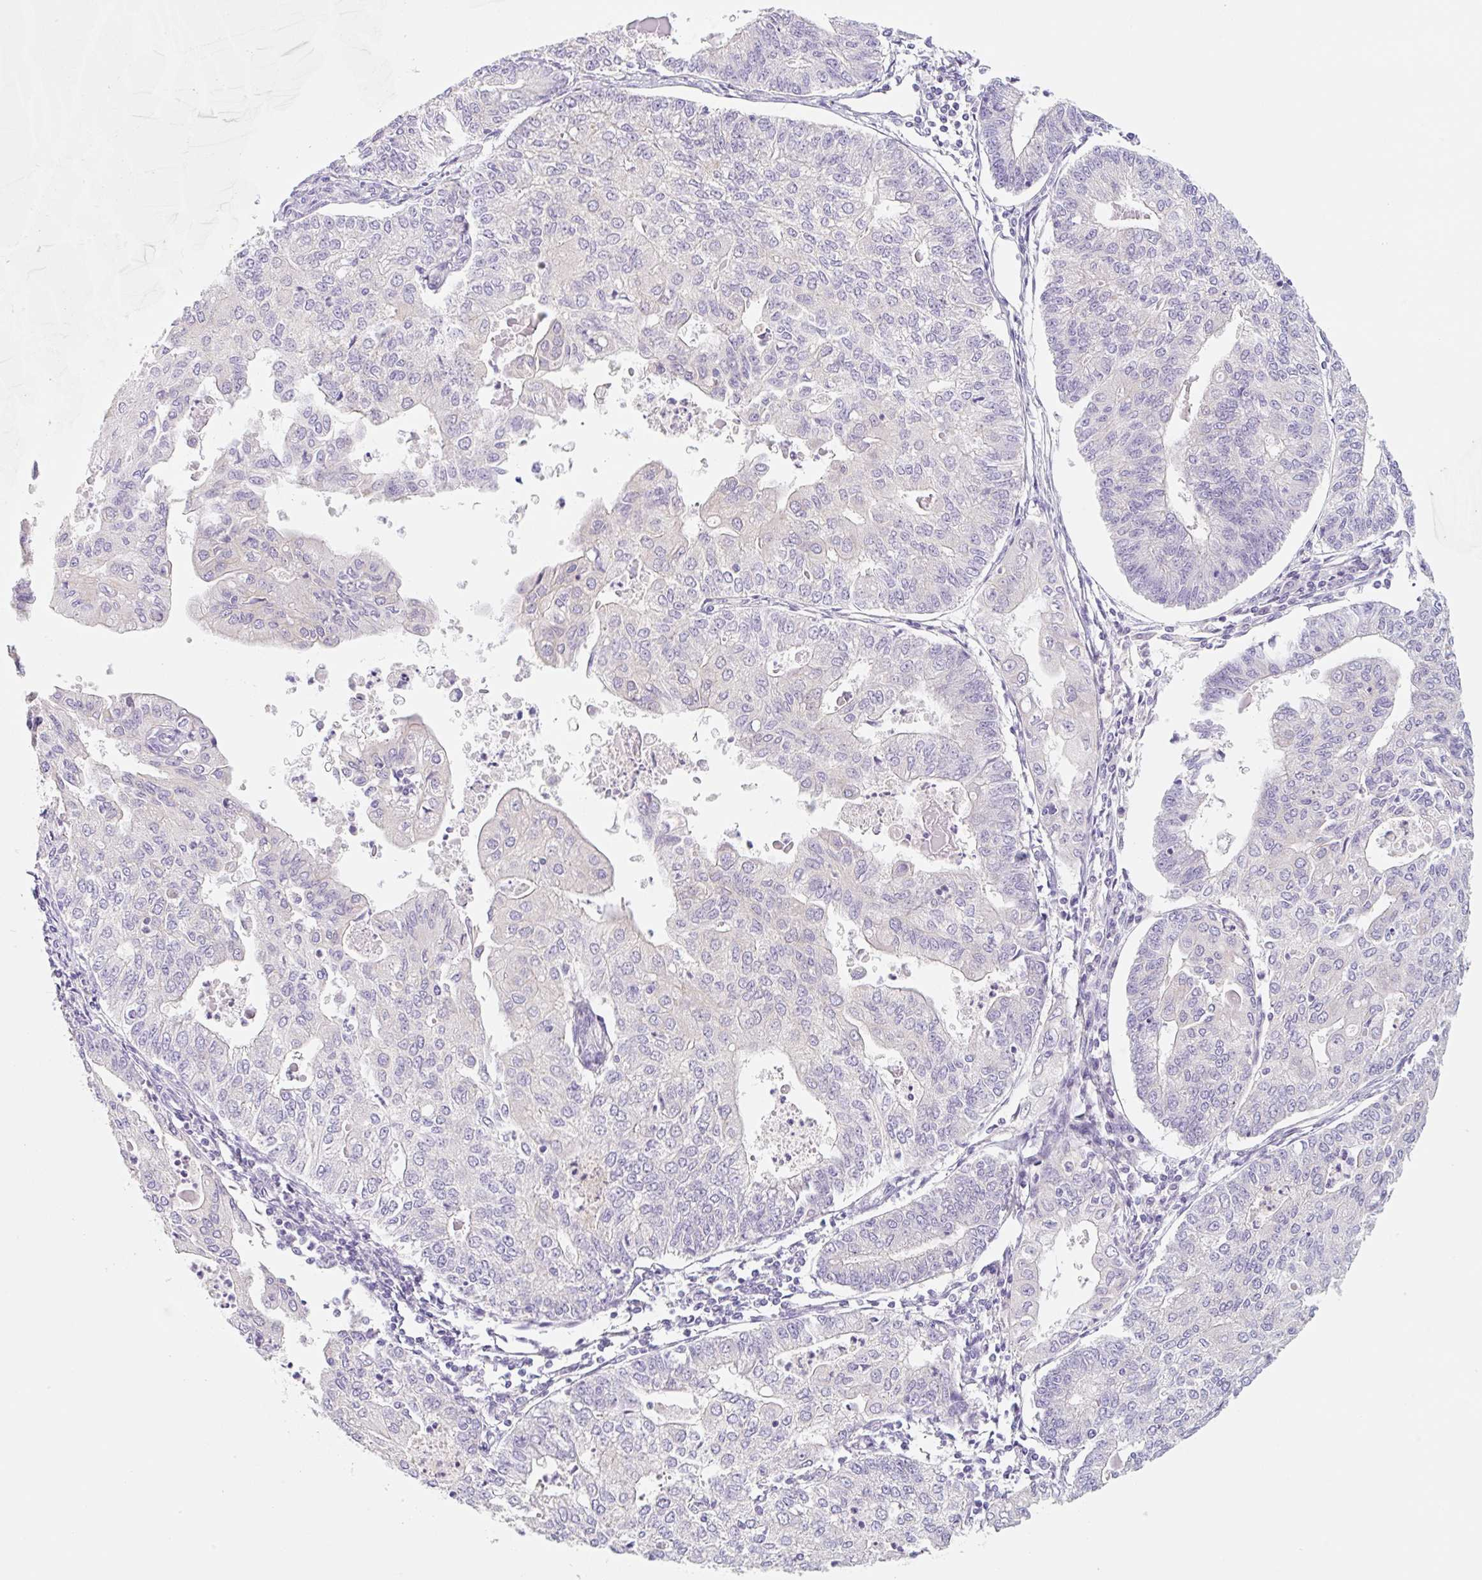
{"staining": {"intensity": "negative", "quantity": "none", "location": "none"}, "tissue": "endometrial cancer", "cell_type": "Tumor cells", "image_type": "cancer", "snomed": [{"axis": "morphology", "description": "Adenocarcinoma, NOS"}, {"axis": "topography", "description": "Endometrium"}], "caption": "Tumor cells show no significant staining in endometrial adenocarcinoma. (Stains: DAB (3,3'-diaminobenzidine) immunohistochemistry (IHC) with hematoxylin counter stain, Microscopy: brightfield microscopy at high magnification).", "gene": "LYVE1", "patient": {"sex": "female", "age": 56}}